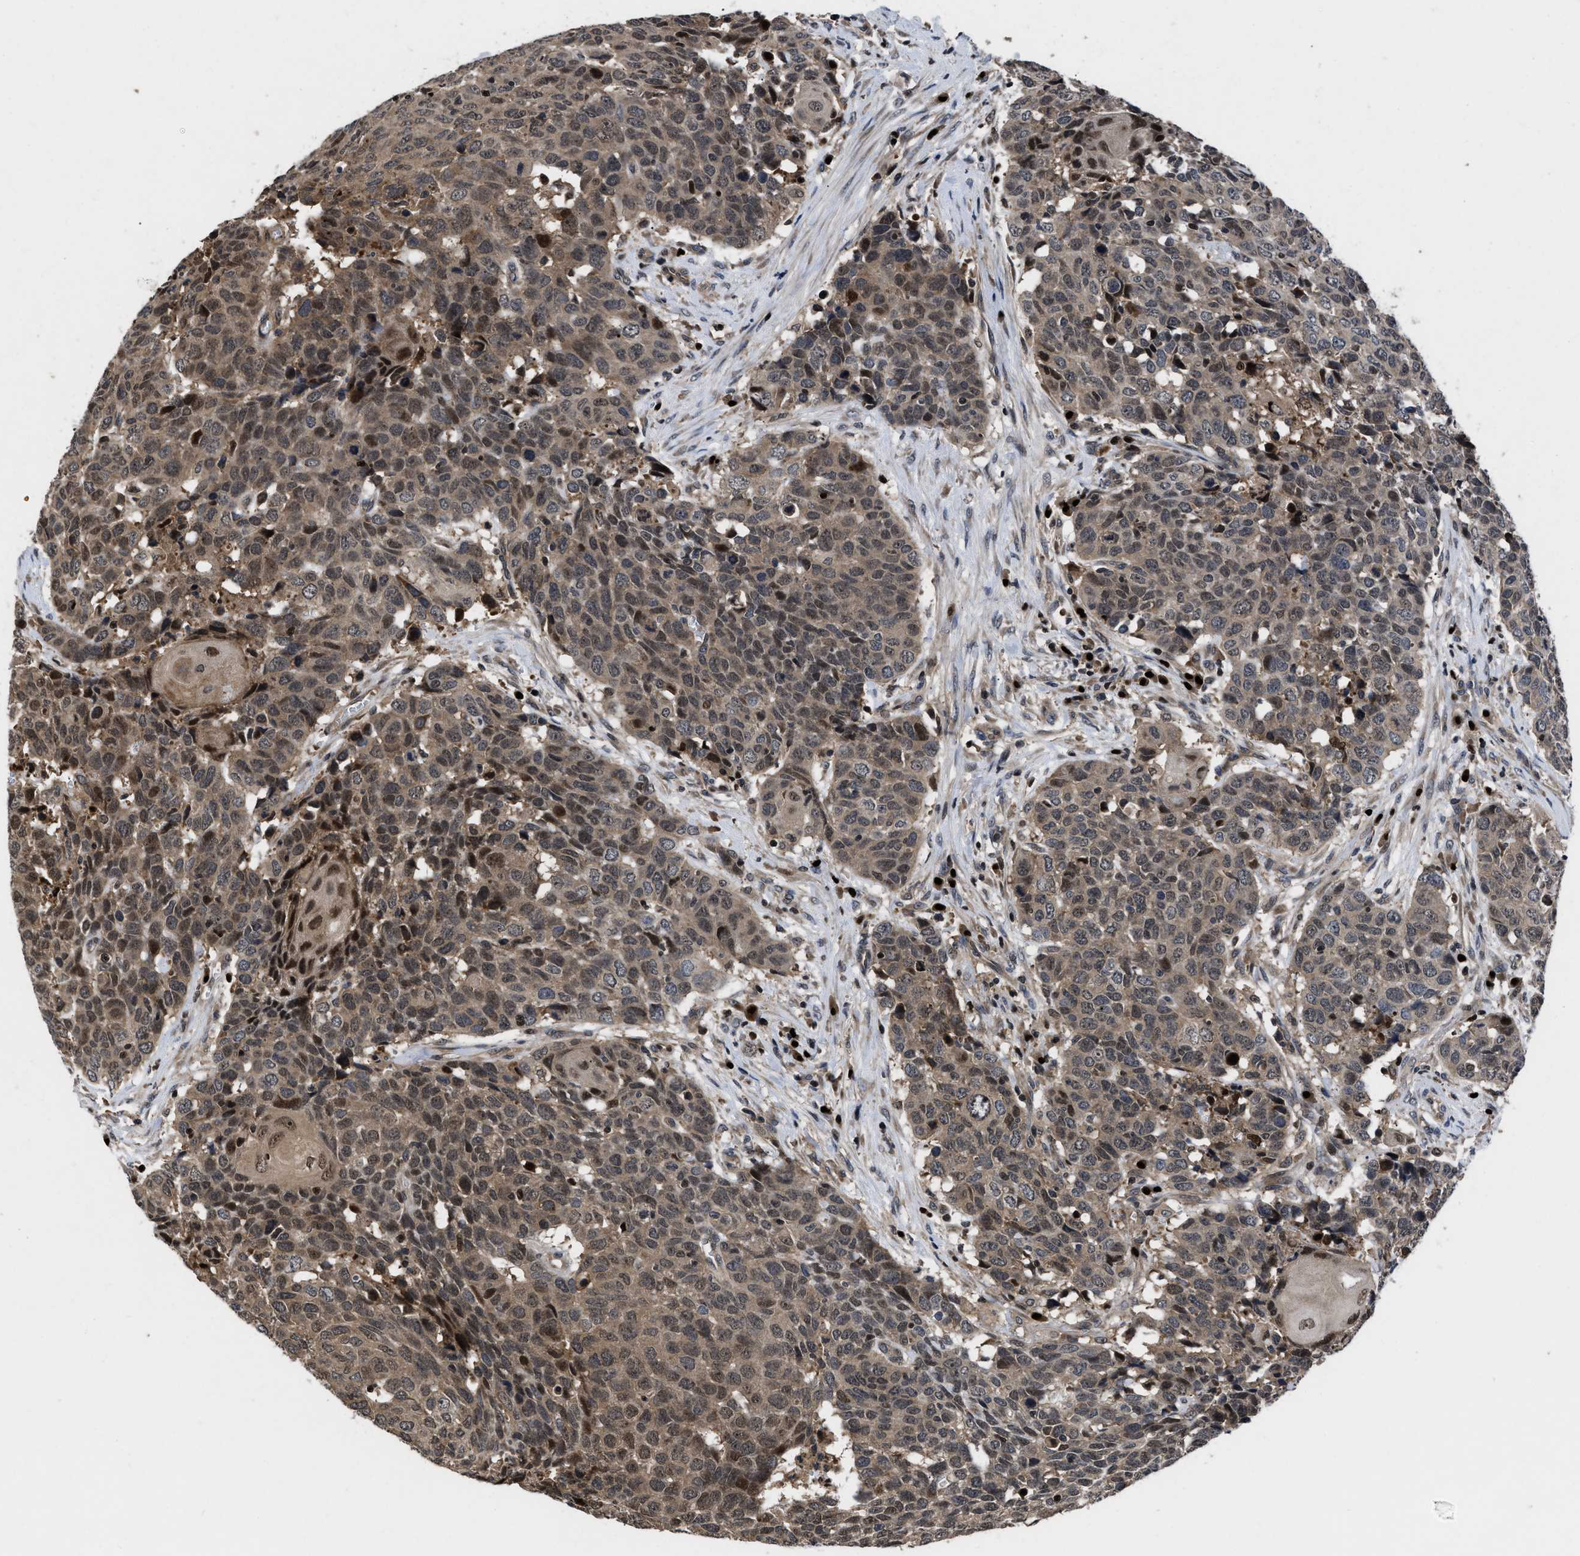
{"staining": {"intensity": "moderate", "quantity": "25%-75%", "location": "cytoplasmic/membranous,nuclear"}, "tissue": "head and neck cancer", "cell_type": "Tumor cells", "image_type": "cancer", "snomed": [{"axis": "morphology", "description": "Squamous cell carcinoma, NOS"}, {"axis": "topography", "description": "Head-Neck"}], "caption": "Tumor cells demonstrate medium levels of moderate cytoplasmic/membranous and nuclear staining in about 25%-75% of cells in human squamous cell carcinoma (head and neck). The staining is performed using DAB (3,3'-diaminobenzidine) brown chromogen to label protein expression. The nuclei are counter-stained blue using hematoxylin.", "gene": "FAM200A", "patient": {"sex": "male", "age": 66}}